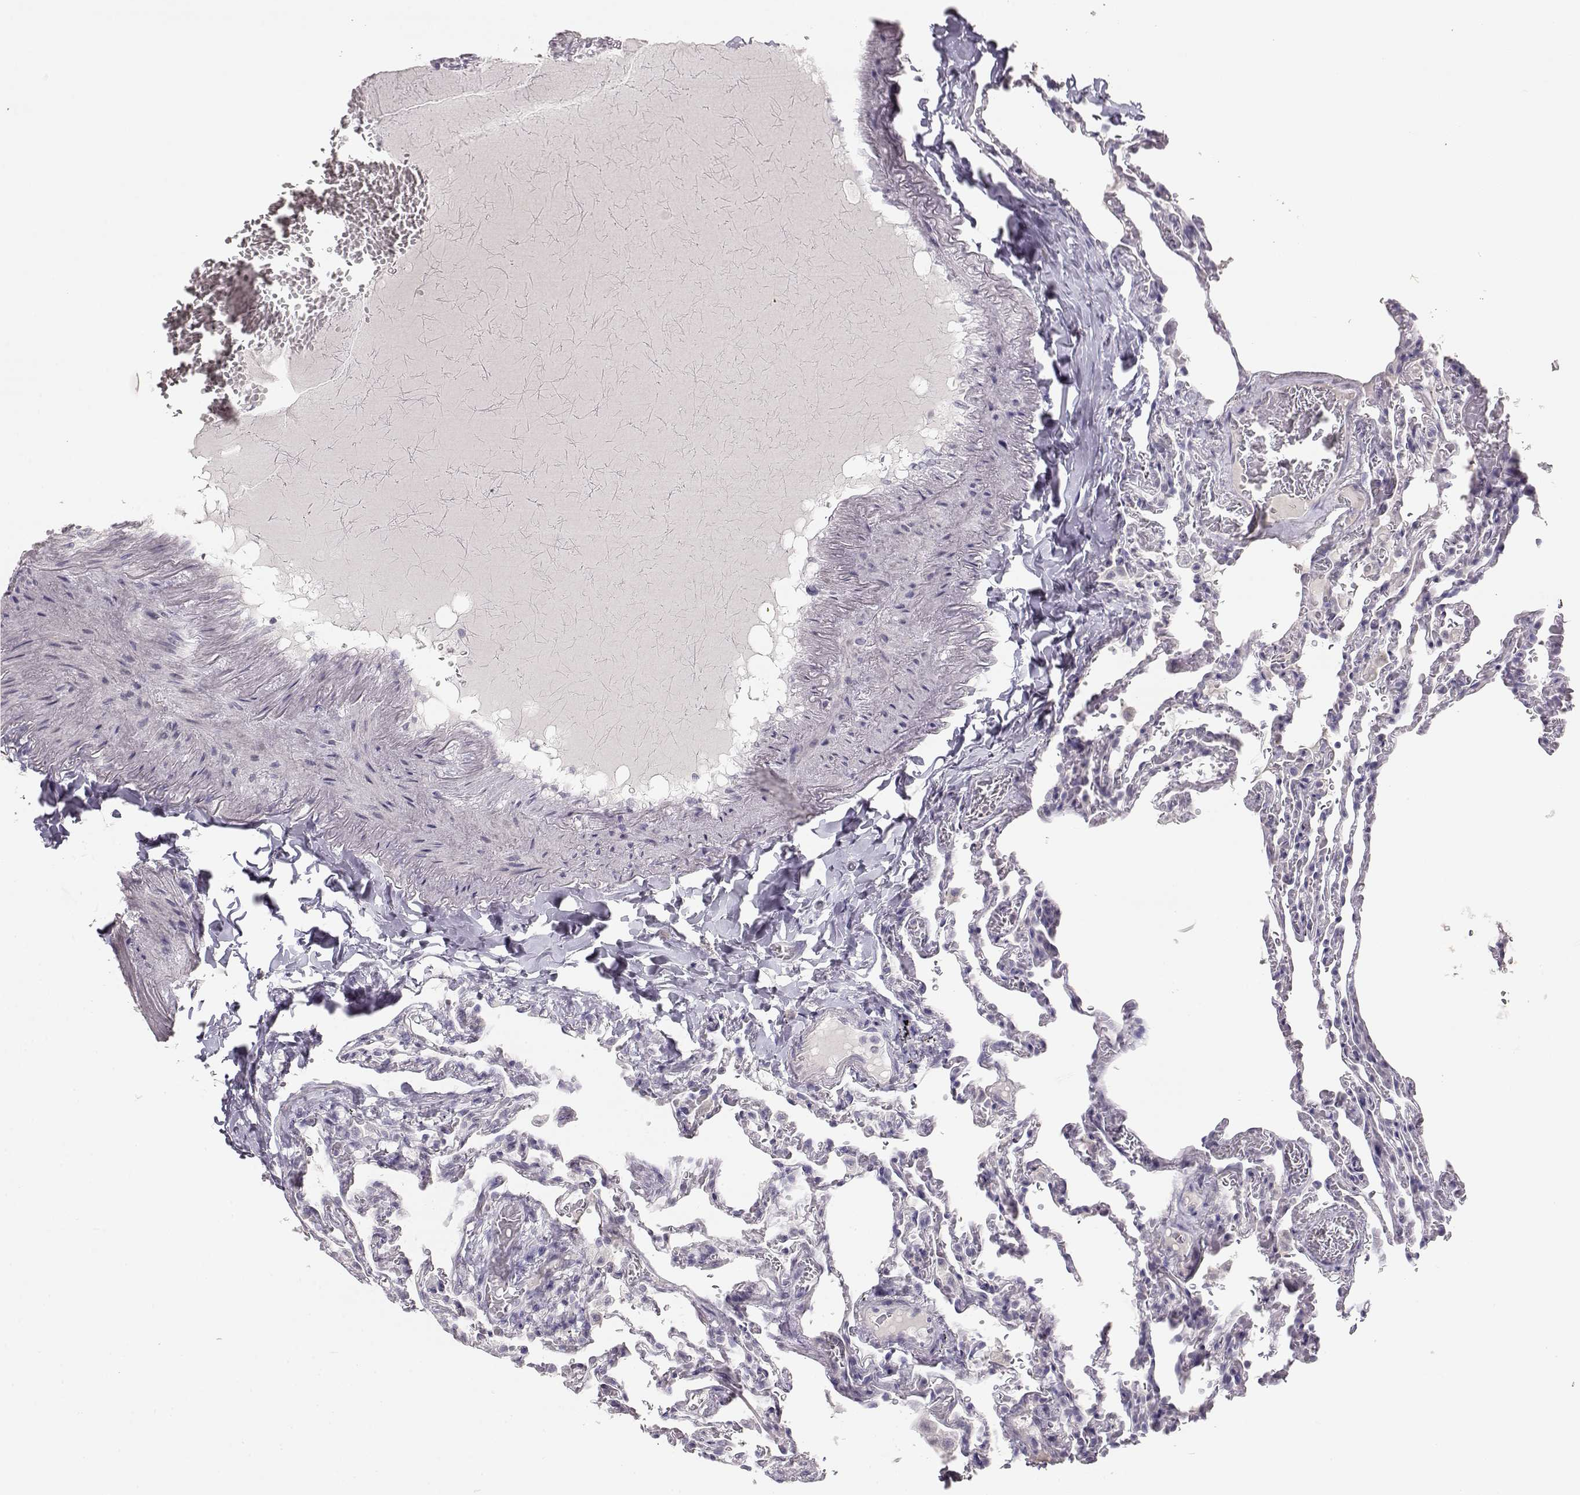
{"staining": {"intensity": "negative", "quantity": "none", "location": "none"}, "tissue": "lung", "cell_type": "Alveolar cells", "image_type": "normal", "snomed": [{"axis": "morphology", "description": "Normal tissue, NOS"}, {"axis": "topography", "description": "Lung"}], "caption": "High magnification brightfield microscopy of normal lung stained with DAB (3,3'-diaminobenzidine) (brown) and counterstained with hematoxylin (blue): alveolar cells show no significant staining. (Immunohistochemistry, brightfield microscopy, high magnification).", "gene": "TKTL1", "patient": {"sex": "female", "age": 43}}